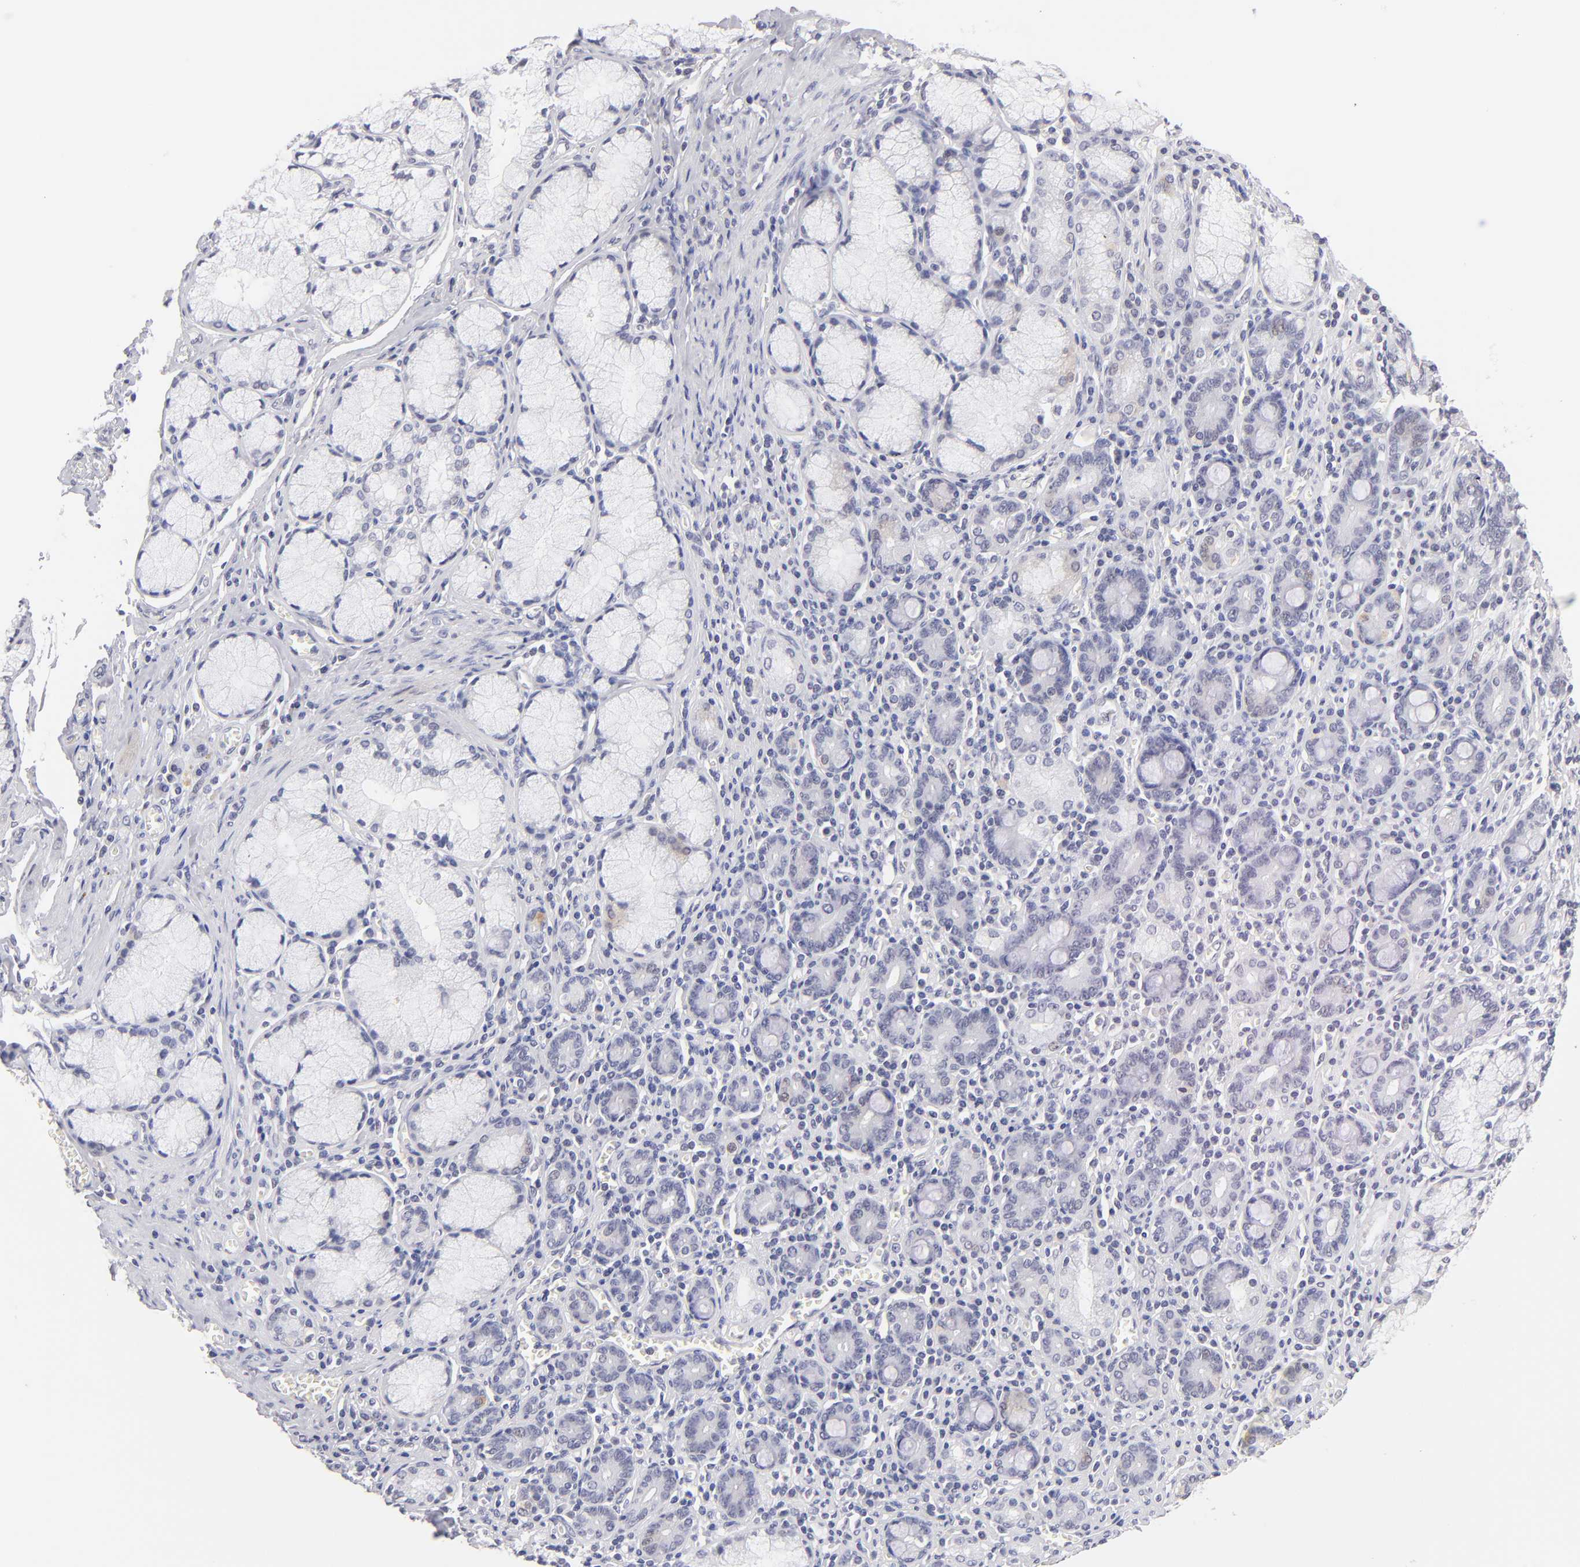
{"staining": {"intensity": "negative", "quantity": "none", "location": "none"}, "tissue": "pancreatic cancer", "cell_type": "Tumor cells", "image_type": "cancer", "snomed": [{"axis": "morphology", "description": "Adenocarcinoma, NOS"}, {"axis": "topography", "description": "Pancreas"}], "caption": "A histopathology image of pancreatic adenocarcinoma stained for a protein shows no brown staining in tumor cells.", "gene": "TEX11", "patient": {"sex": "male", "age": 77}}